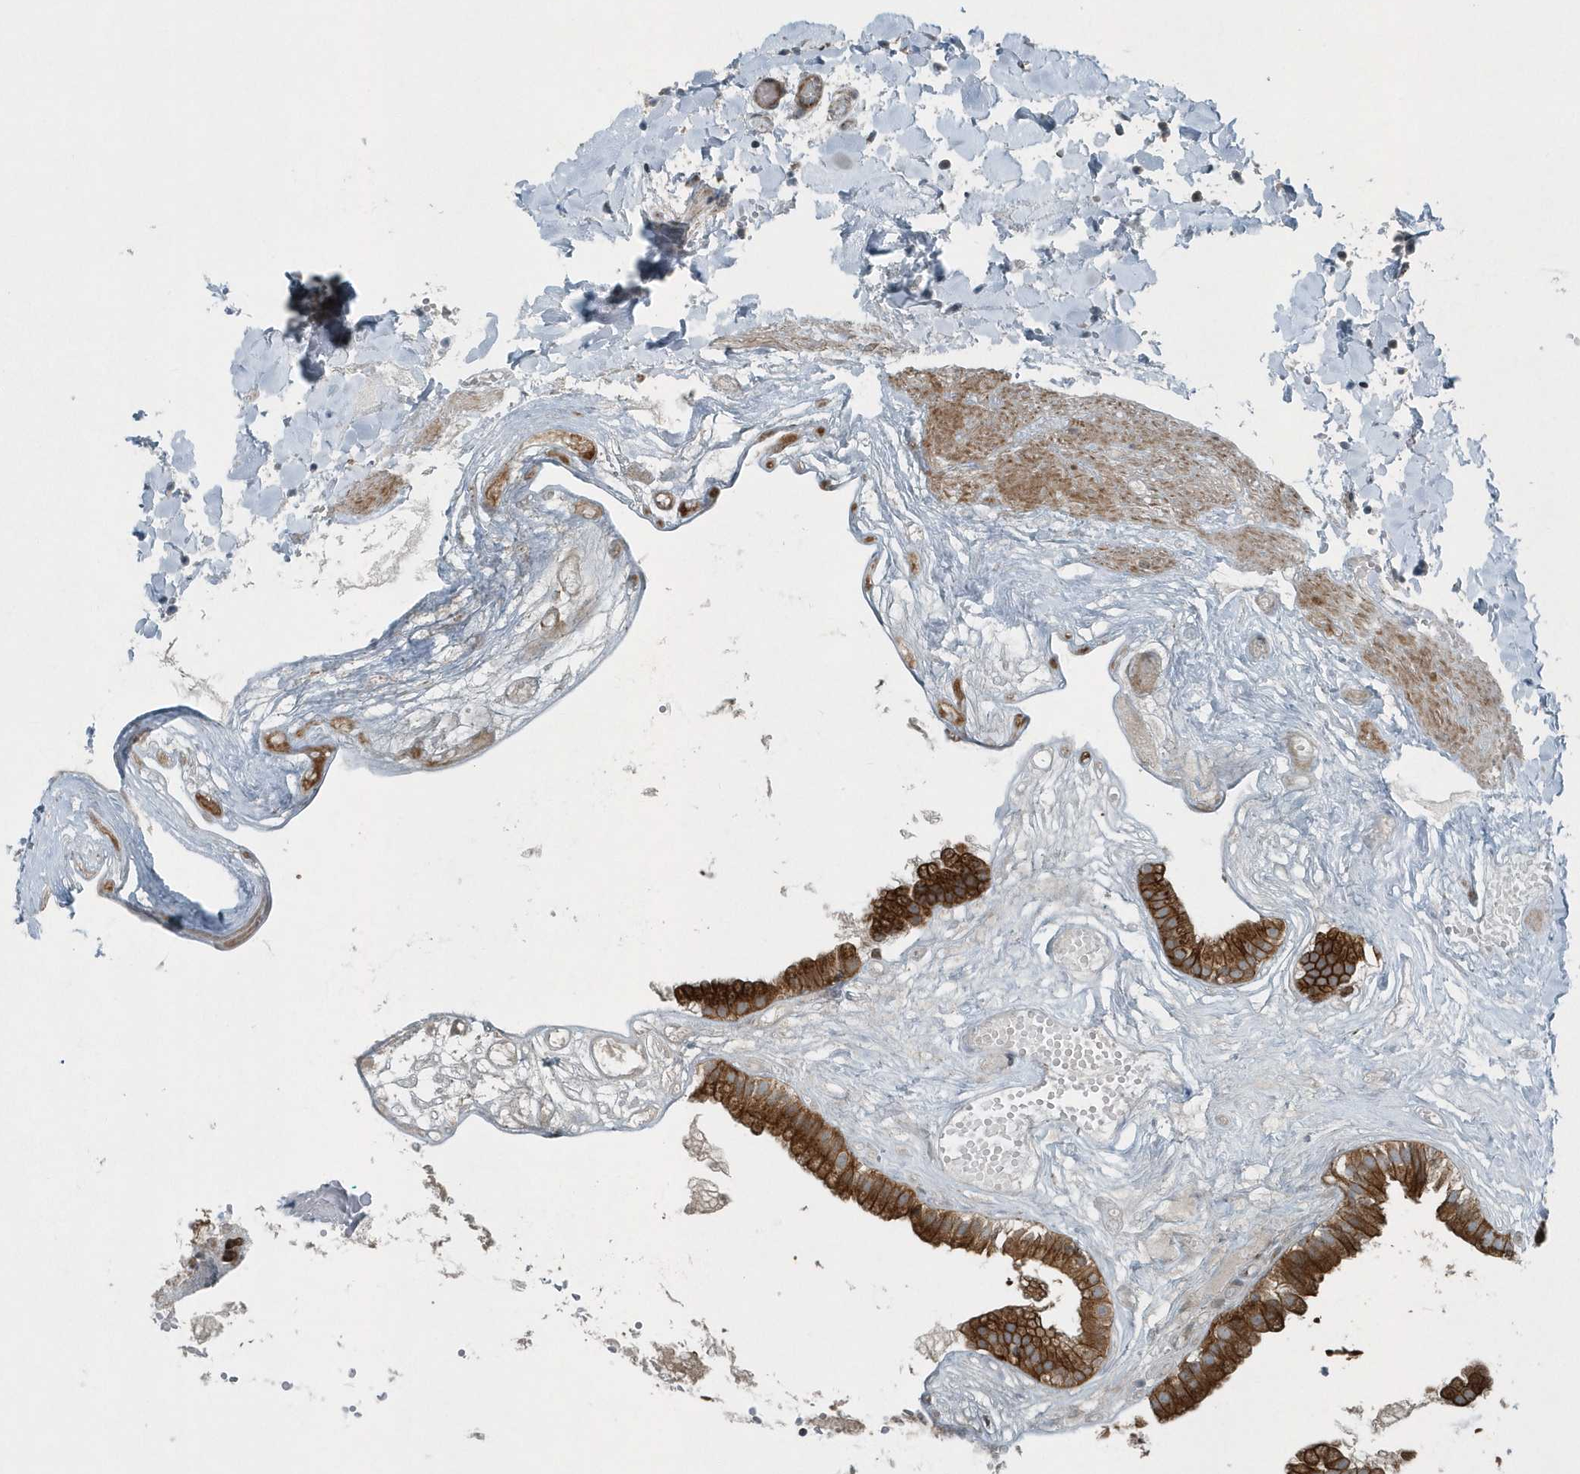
{"staining": {"intensity": "strong", "quantity": ">75%", "location": "cytoplasmic/membranous"}, "tissue": "gallbladder", "cell_type": "Glandular cells", "image_type": "normal", "snomed": [{"axis": "morphology", "description": "Normal tissue, NOS"}, {"axis": "topography", "description": "Gallbladder"}], "caption": "A brown stain shows strong cytoplasmic/membranous staining of a protein in glandular cells of benign gallbladder.", "gene": "GCC2", "patient": {"sex": "female", "age": 26}}